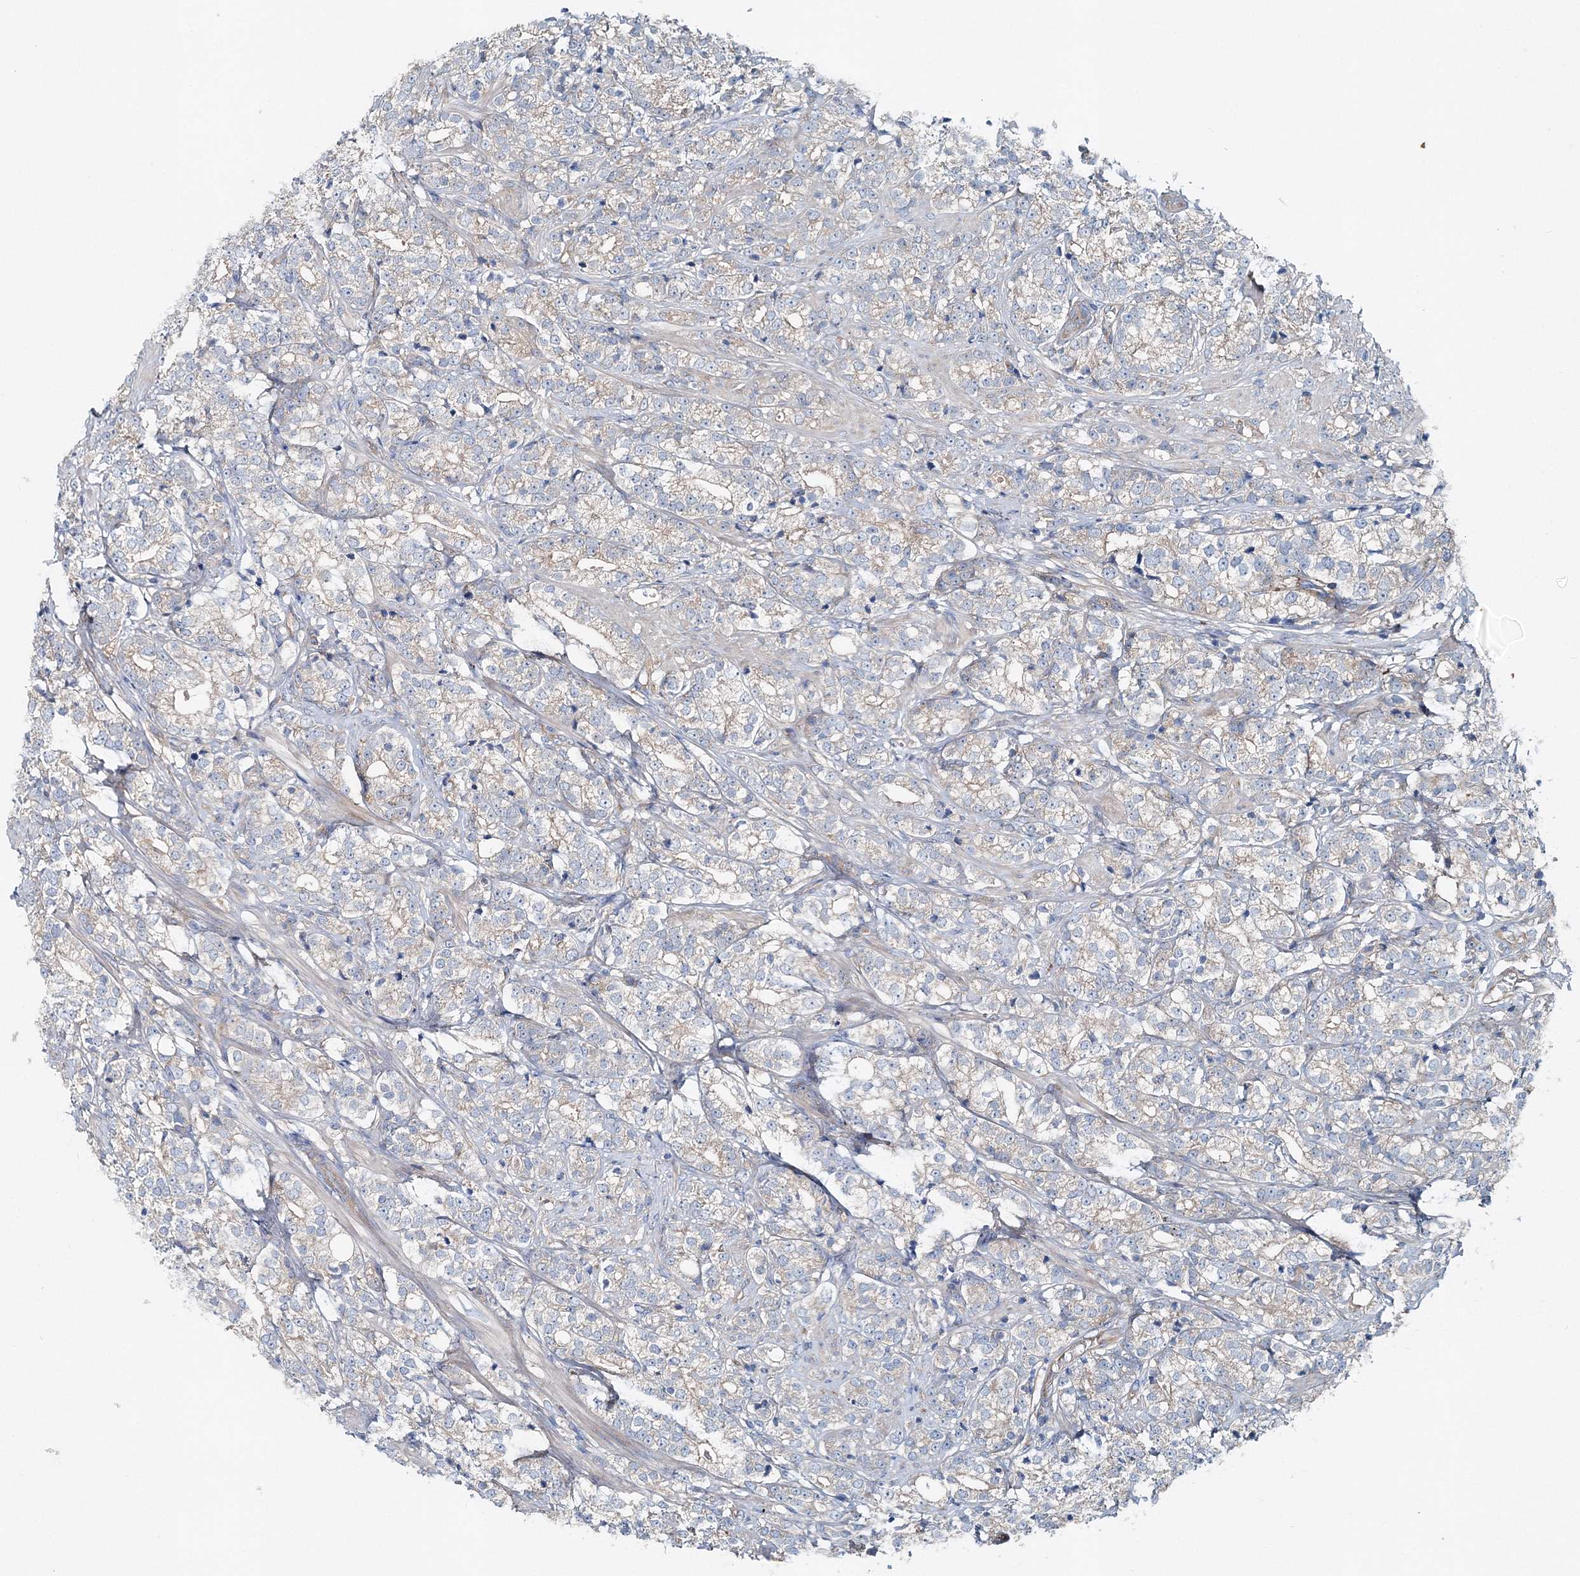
{"staining": {"intensity": "weak", "quantity": "<25%", "location": "cytoplasmic/membranous"}, "tissue": "prostate cancer", "cell_type": "Tumor cells", "image_type": "cancer", "snomed": [{"axis": "morphology", "description": "Adenocarcinoma, High grade"}, {"axis": "topography", "description": "Prostate"}], "caption": "An immunohistochemistry image of prostate adenocarcinoma (high-grade) is shown. There is no staining in tumor cells of prostate adenocarcinoma (high-grade).", "gene": "MPHOSPH9", "patient": {"sex": "male", "age": 69}}